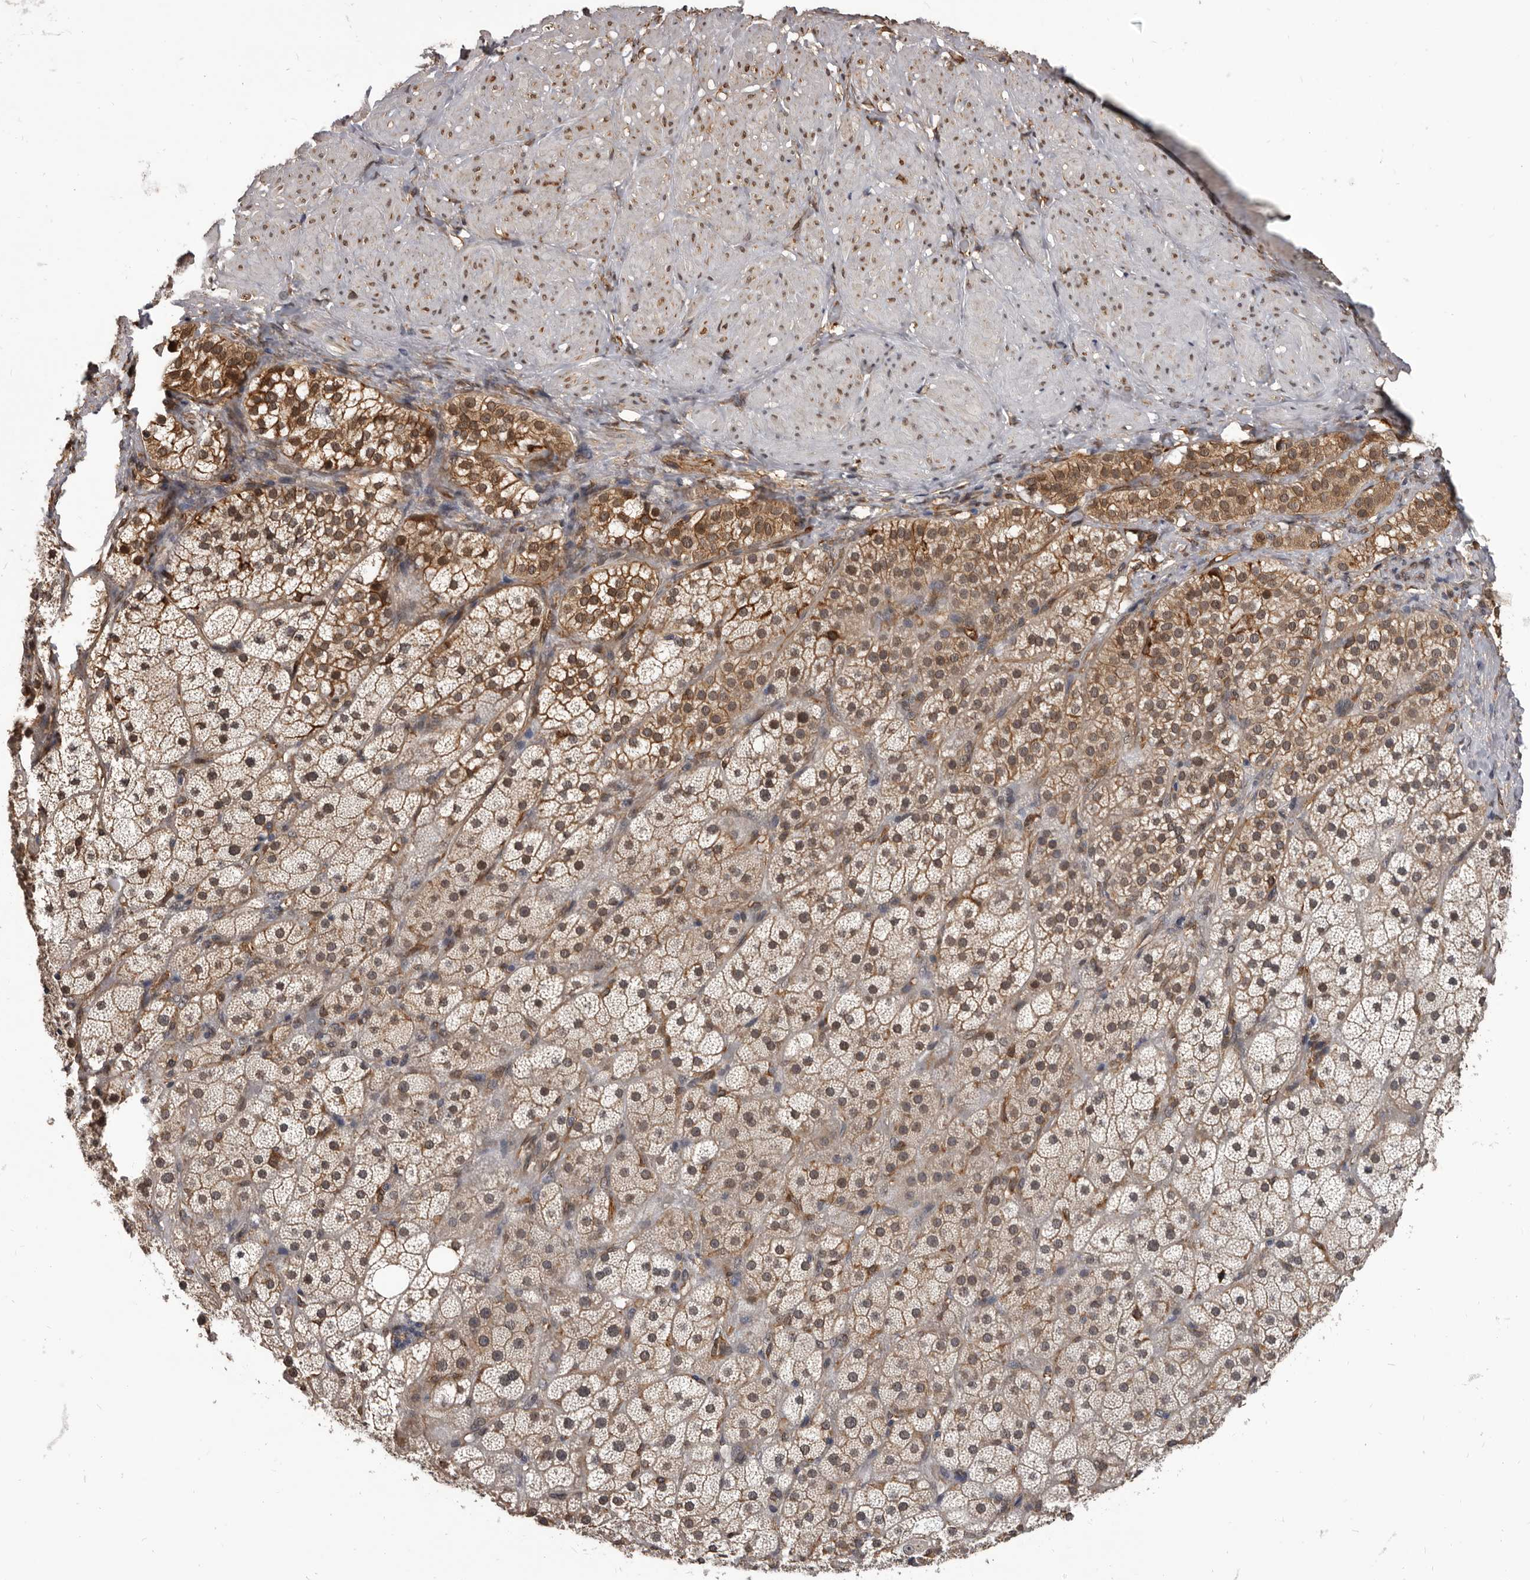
{"staining": {"intensity": "moderate", "quantity": "25%-75%", "location": "cytoplasmic/membranous,nuclear"}, "tissue": "adrenal gland", "cell_type": "Glandular cells", "image_type": "normal", "snomed": [{"axis": "morphology", "description": "Normal tissue, NOS"}, {"axis": "topography", "description": "Adrenal gland"}], "caption": "Protein staining reveals moderate cytoplasmic/membranous,nuclear expression in about 25%-75% of glandular cells in unremarkable adrenal gland.", "gene": "ADAMTS20", "patient": {"sex": "male", "age": 57}}